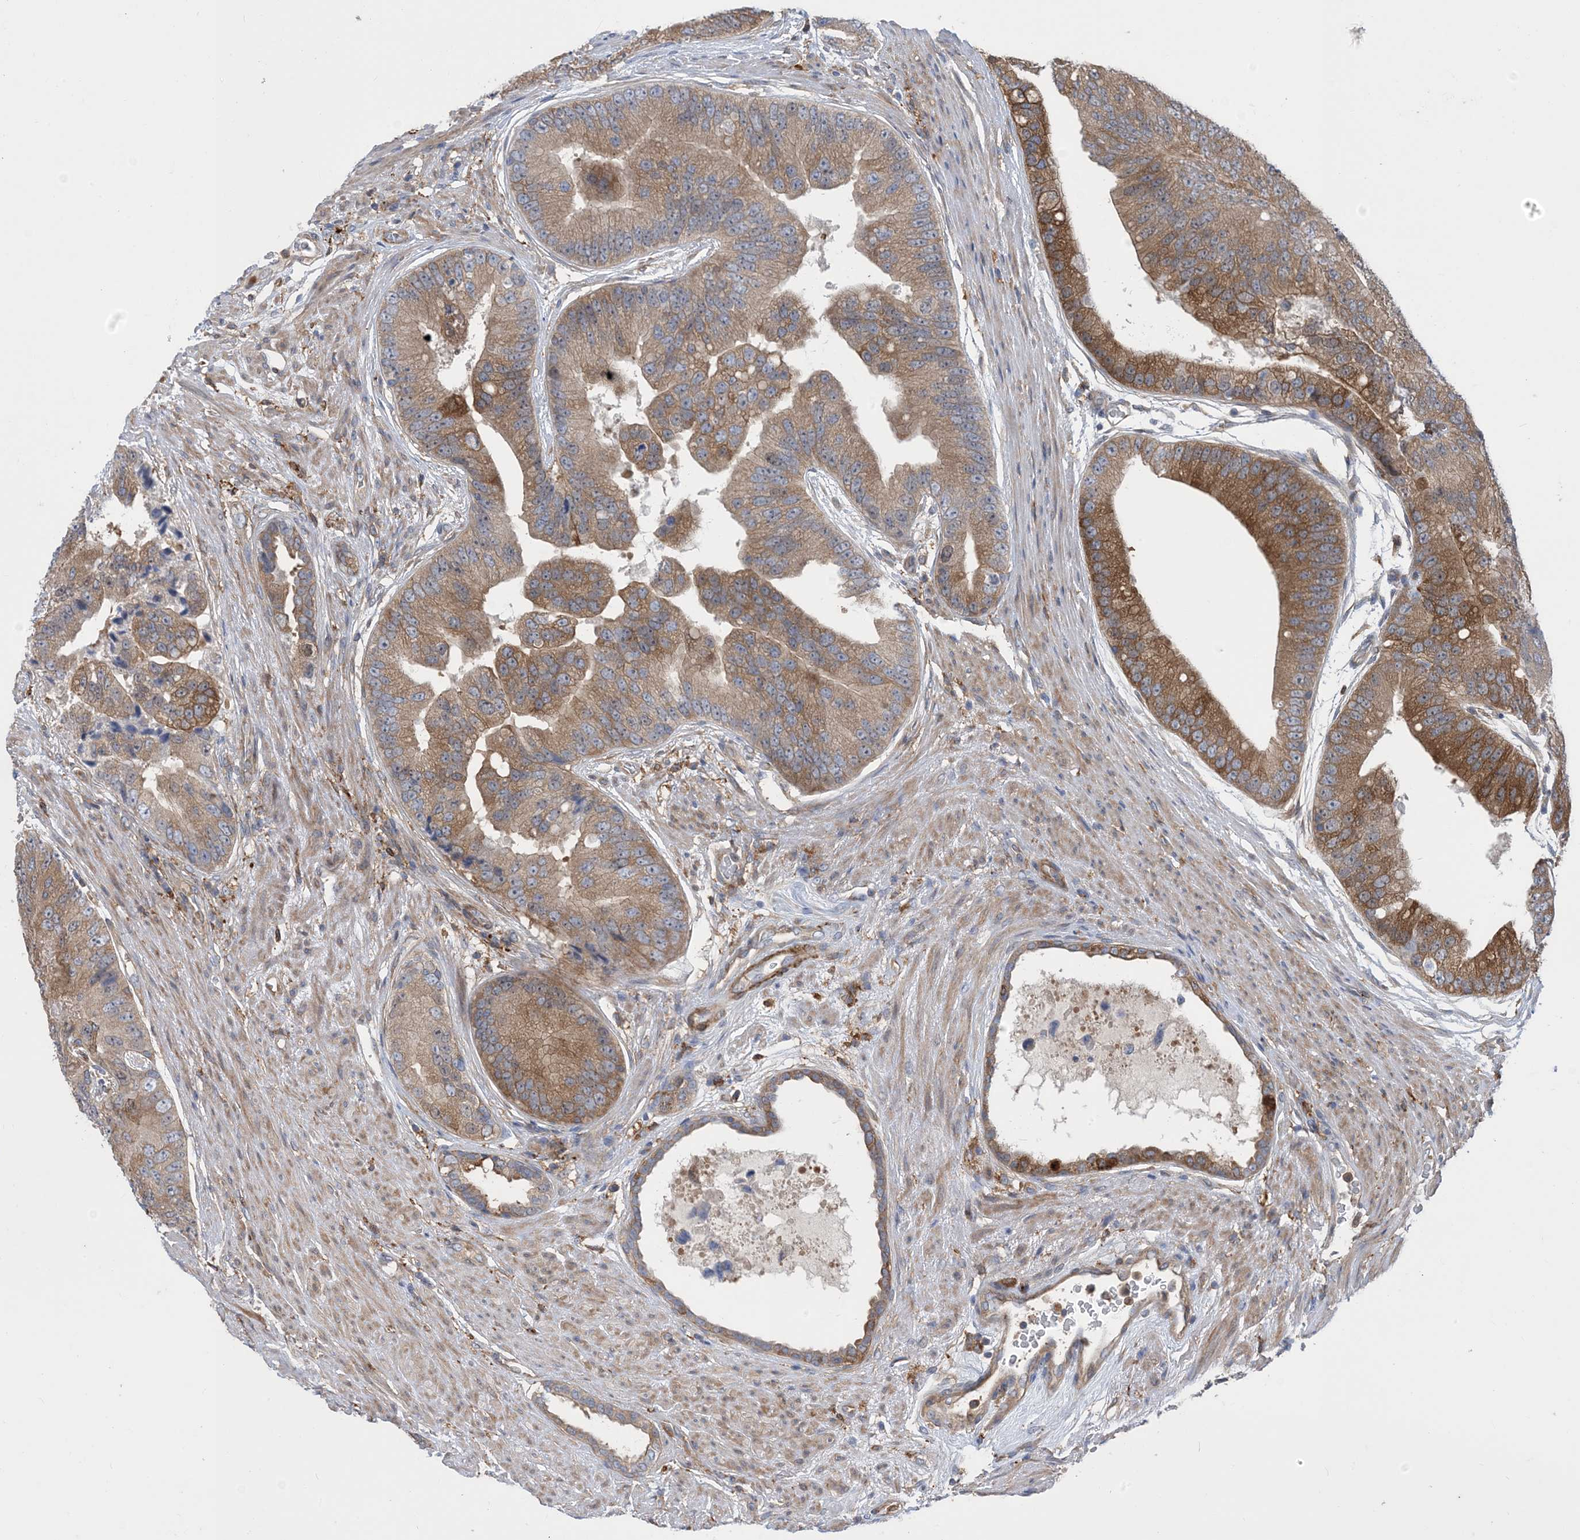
{"staining": {"intensity": "moderate", "quantity": ">75%", "location": "cytoplasmic/membranous"}, "tissue": "prostate cancer", "cell_type": "Tumor cells", "image_type": "cancer", "snomed": [{"axis": "morphology", "description": "Adenocarcinoma, High grade"}, {"axis": "topography", "description": "Prostate"}], "caption": "This is an image of IHC staining of prostate cancer (high-grade adenocarcinoma), which shows moderate expression in the cytoplasmic/membranous of tumor cells.", "gene": "HS1BP3", "patient": {"sex": "male", "age": 70}}